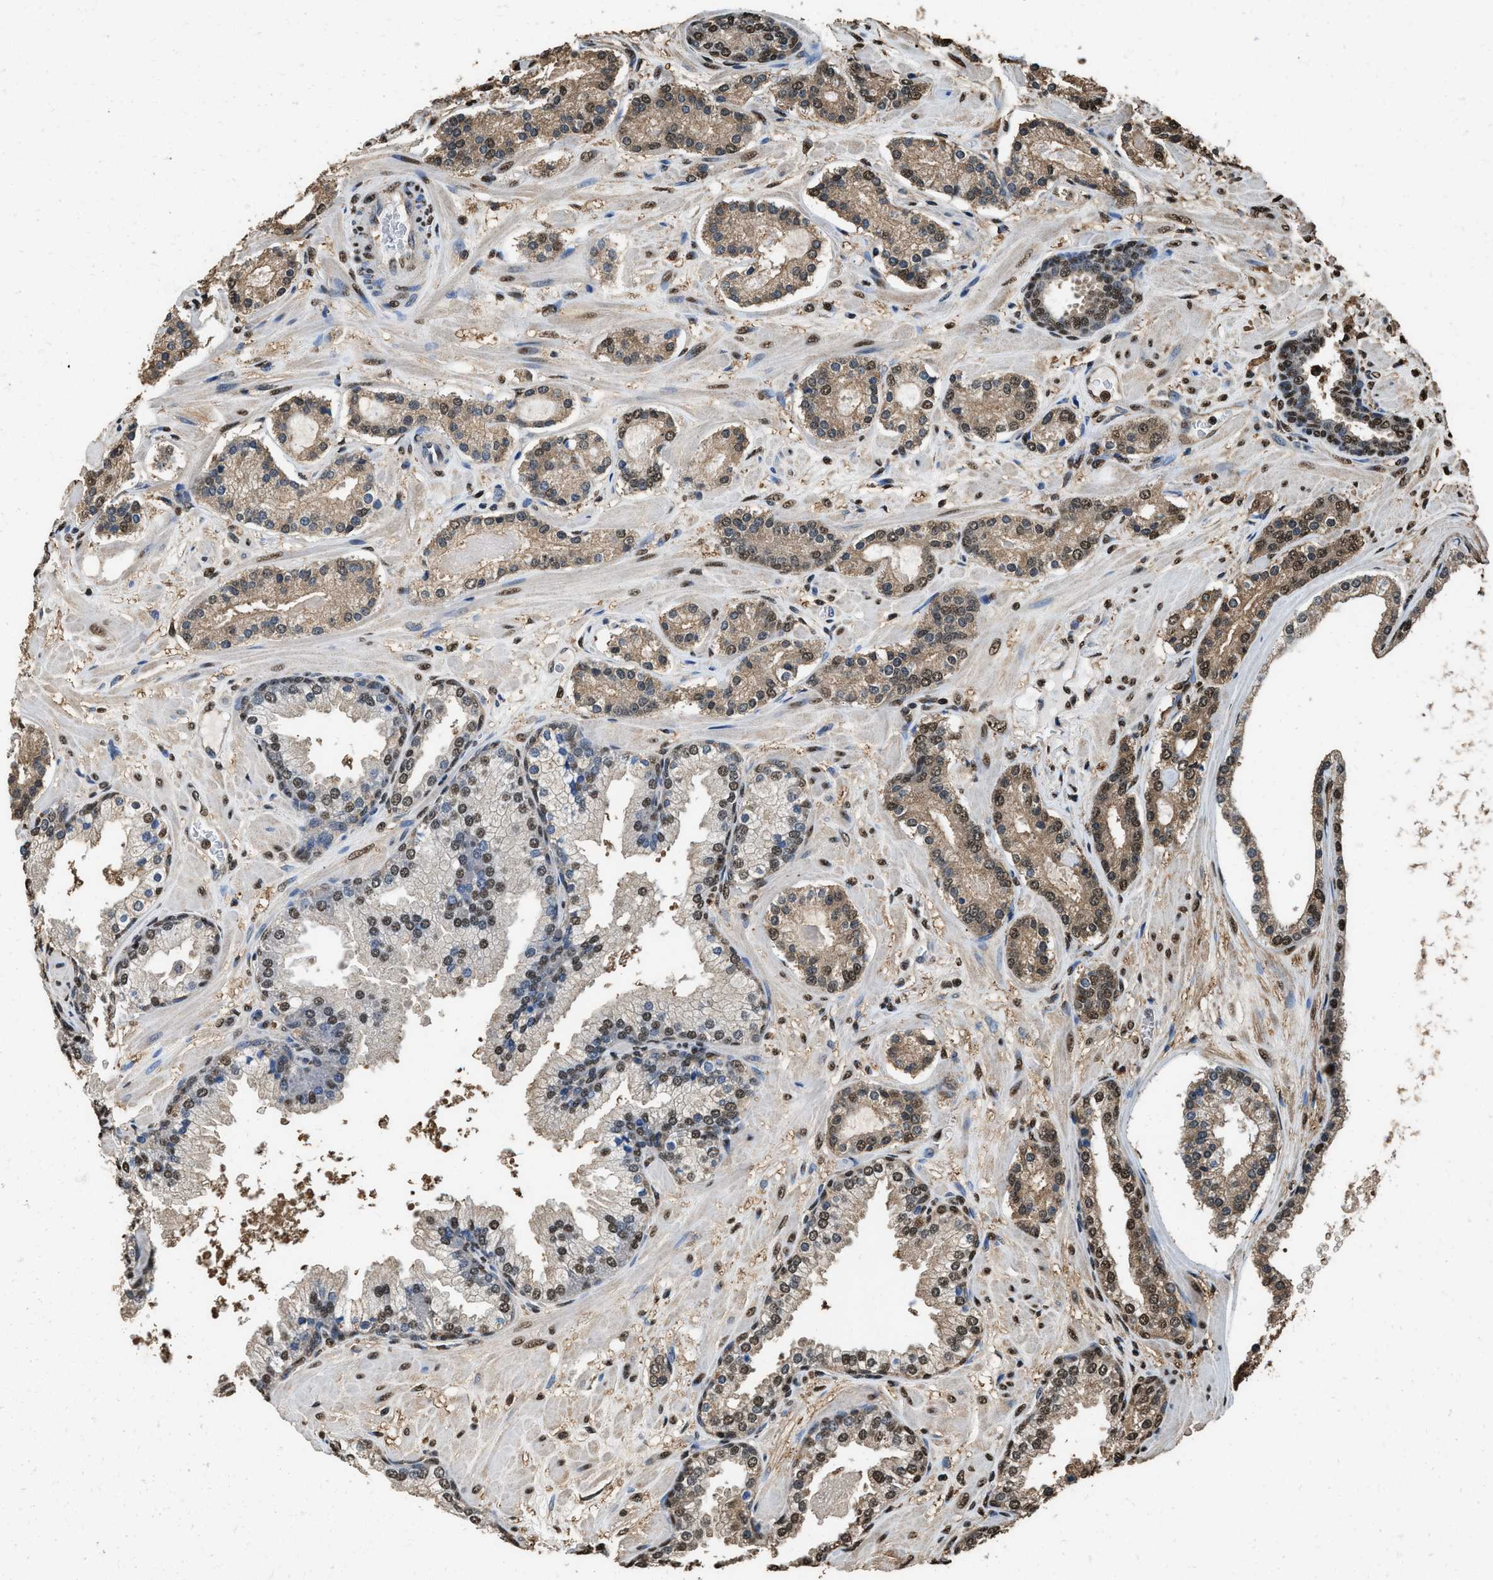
{"staining": {"intensity": "moderate", "quantity": ">75%", "location": "cytoplasmic/membranous,nuclear"}, "tissue": "prostate cancer", "cell_type": "Tumor cells", "image_type": "cancer", "snomed": [{"axis": "morphology", "description": "Adenocarcinoma, Low grade"}, {"axis": "topography", "description": "Prostate"}], "caption": "Tumor cells exhibit moderate cytoplasmic/membranous and nuclear positivity in about >75% of cells in prostate cancer (adenocarcinoma (low-grade)).", "gene": "GAPDH", "patient": {"sex": "male", "age": 63}}